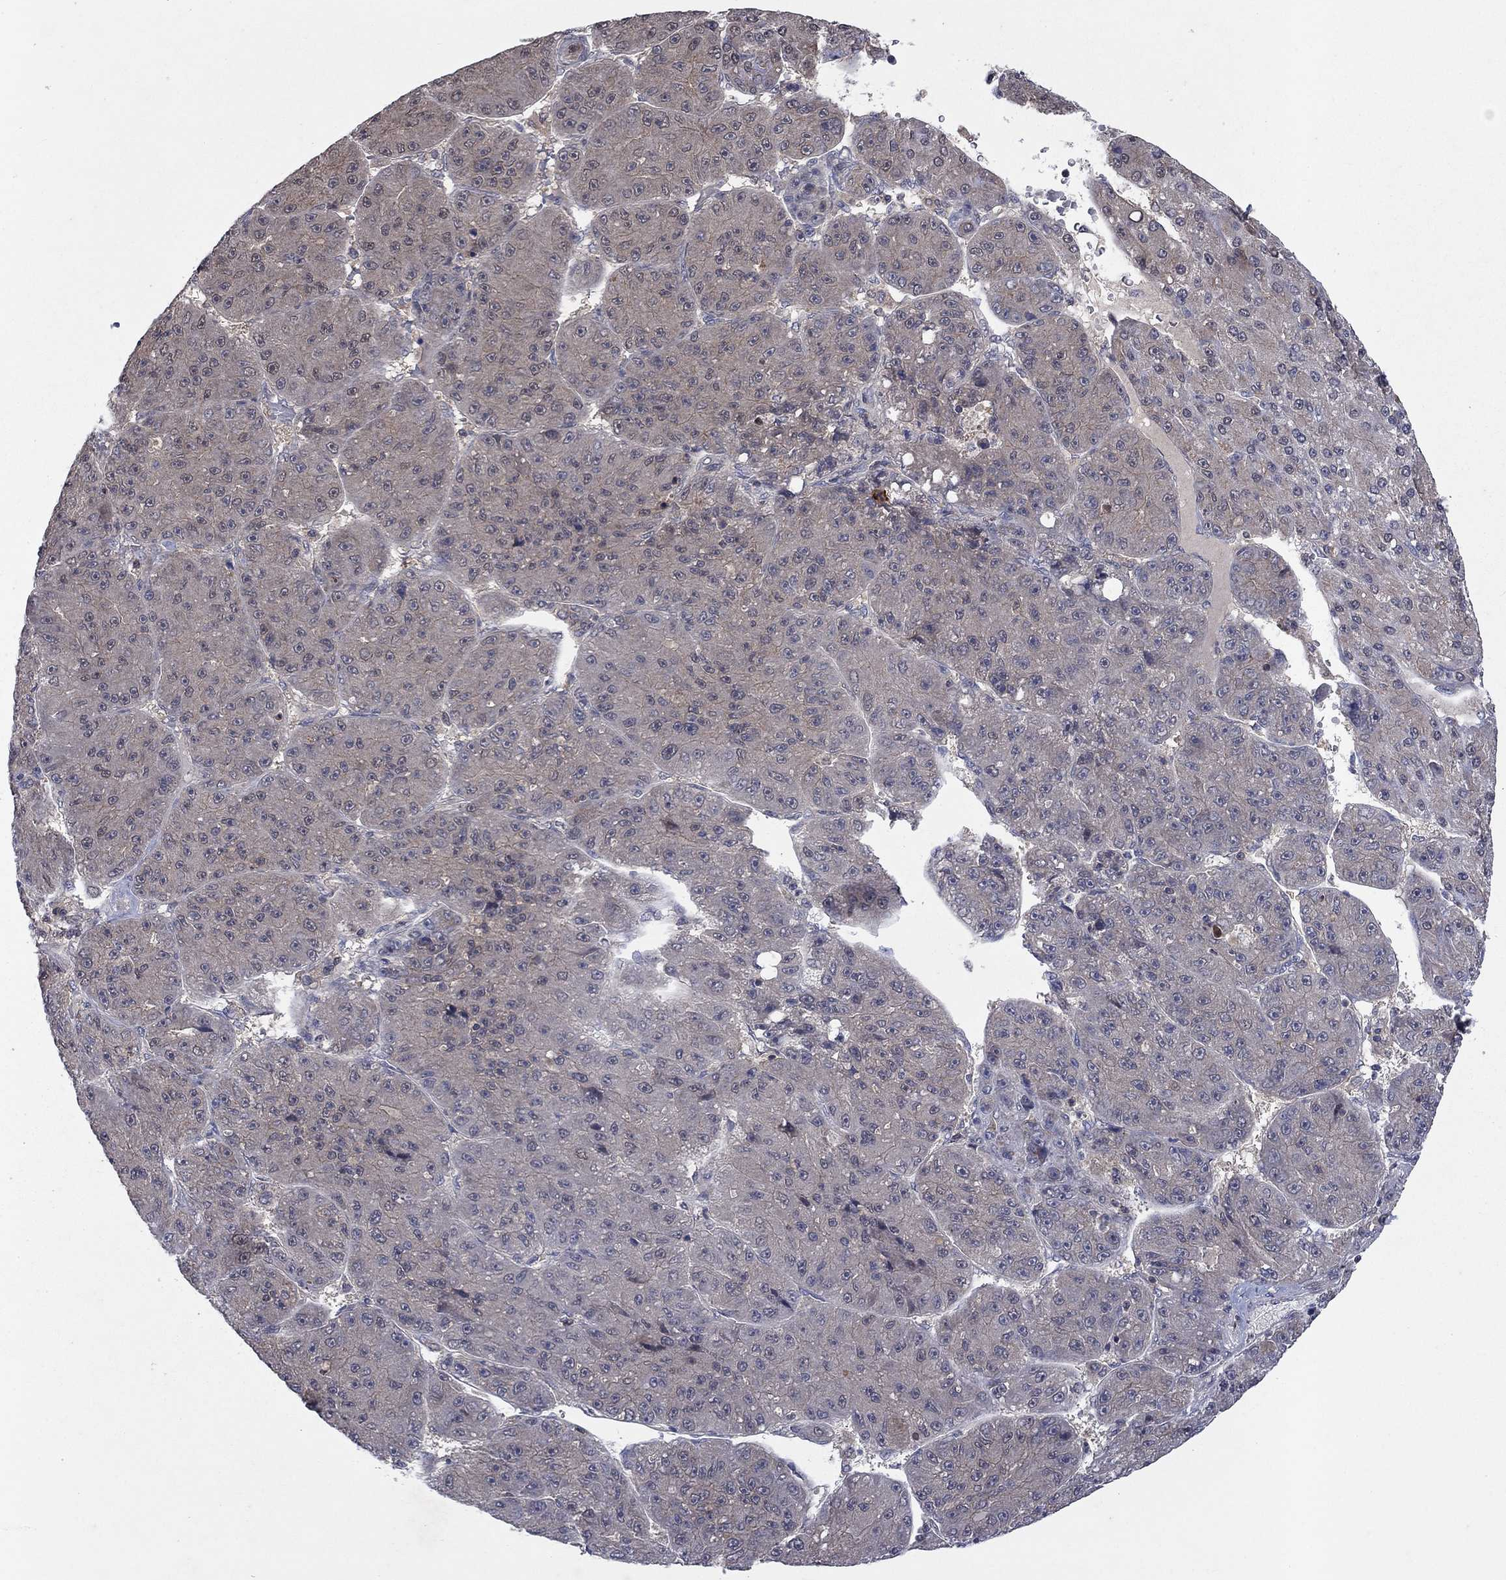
{"staining": {"intensity": "negative", "quantity": "none", "location": "none"}, "tissue": "liver cancer", "cell_type": "Tumor cells", "image_type": "cancer", "snomed": [{"axis": "morphology", "description": "Carcinoma, Hepatocellular, NOS"}, {"axis": "topography", "description": "Liver"}], "caption": "DAB (3,3'-diaminobenzidine) immunohistochemical staining of human liver cancer (hepatocellular carcinoma) shows no significant expression in tumor cells.", "gene": "IAH1", "patient": {"sex": "male", "age": 67}}